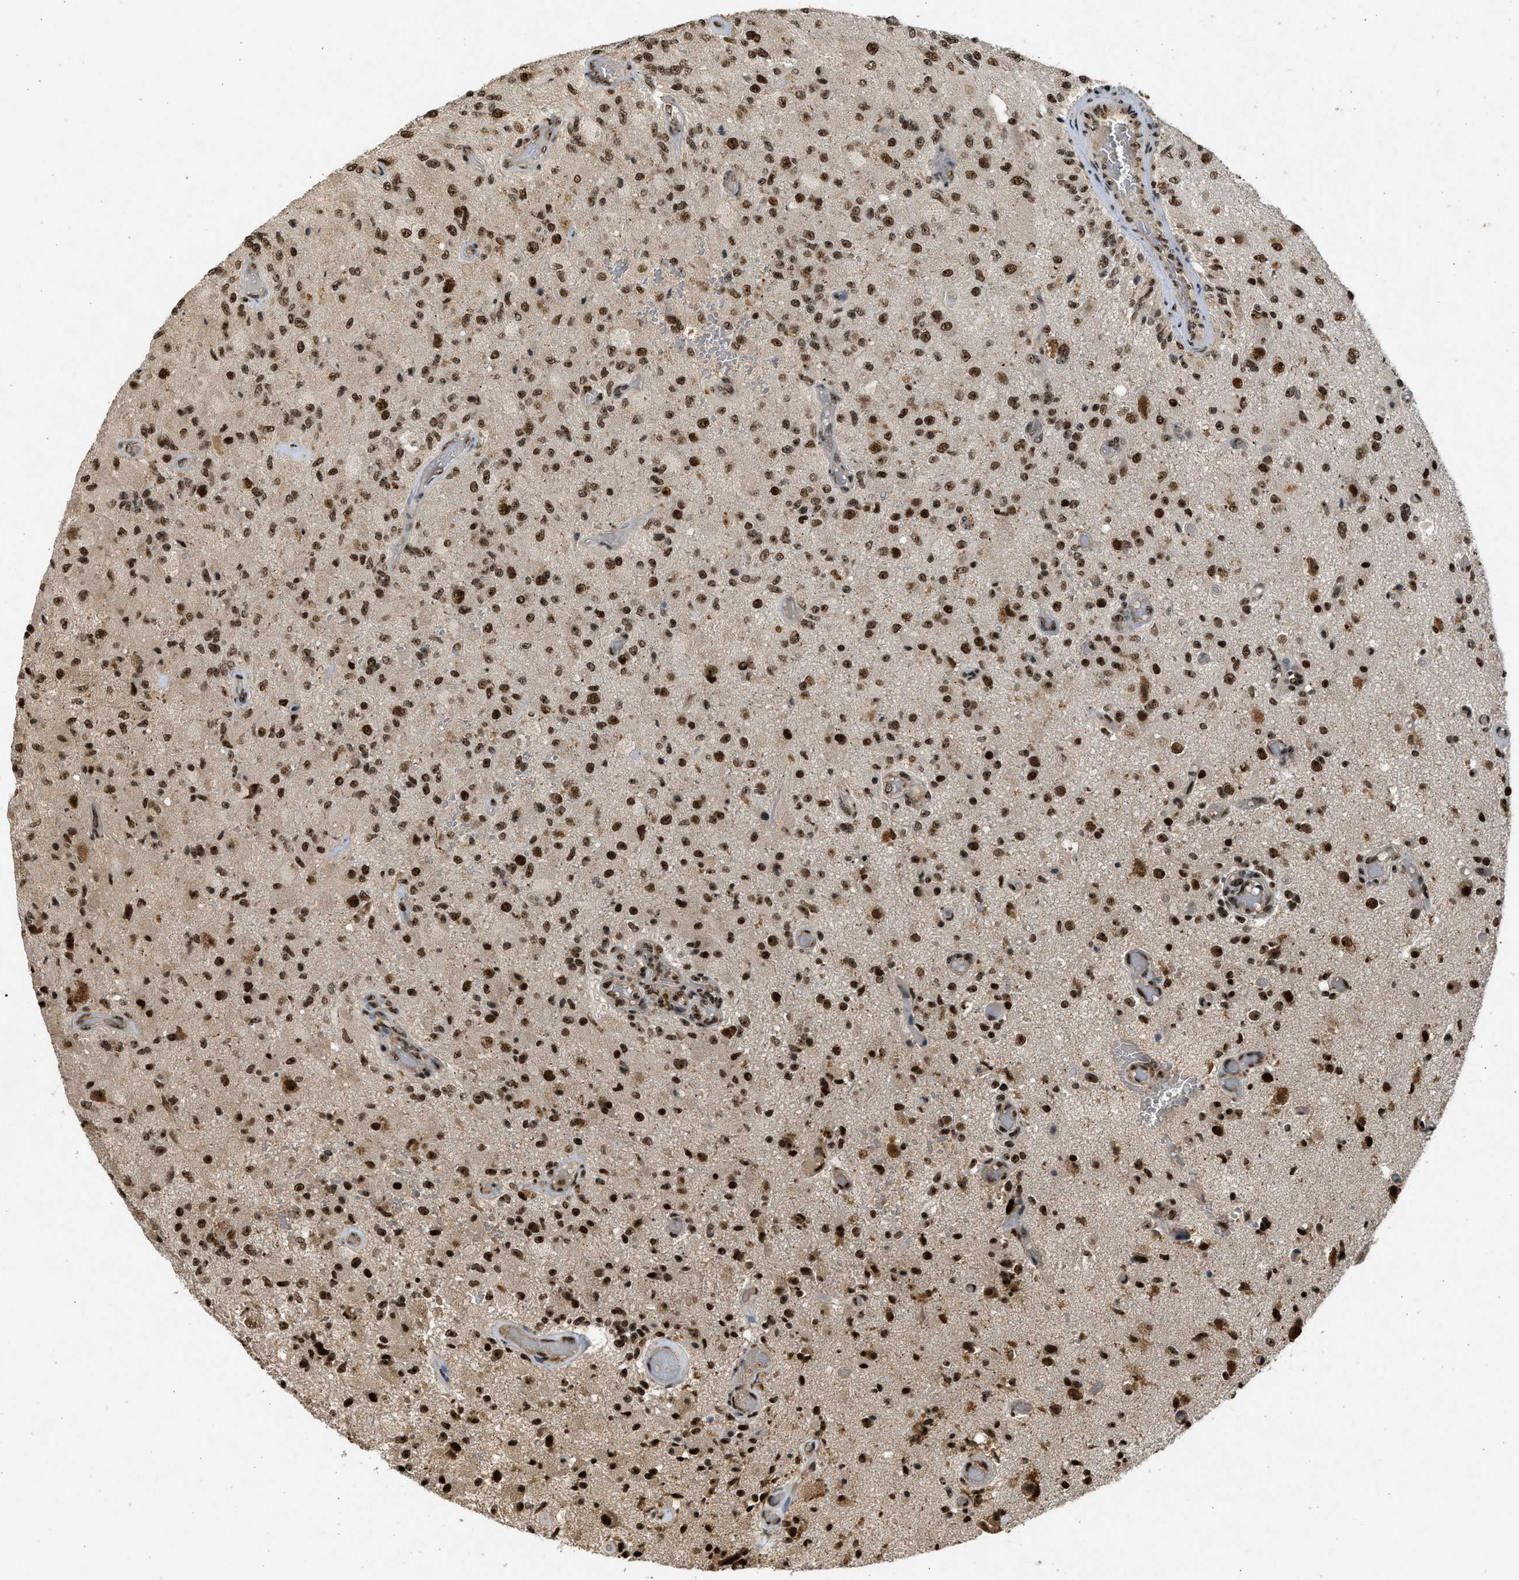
{"staining": {"intensity": "strong", "quantity": ">75%", "location": "nuclear"}, "tissue": "glioma", "cell_type": "Tumor cells", "image_type": "cancer", "snomed": [{"axis": "morphology", "description": "Normal tissue, NOS"}, {"axis": "morphology", "description": "Glioma, malignant, High grade"}, {"axis": "topography", "description": "Cerebral cortex"}], "caption": "About >75% of tumor cells in glioma demonstrate strong nuclear protein expression as visualized by brown immunohistochemical staining.", "gene": "TFDP2", "patient": {"sex": "male", "age": 77}}